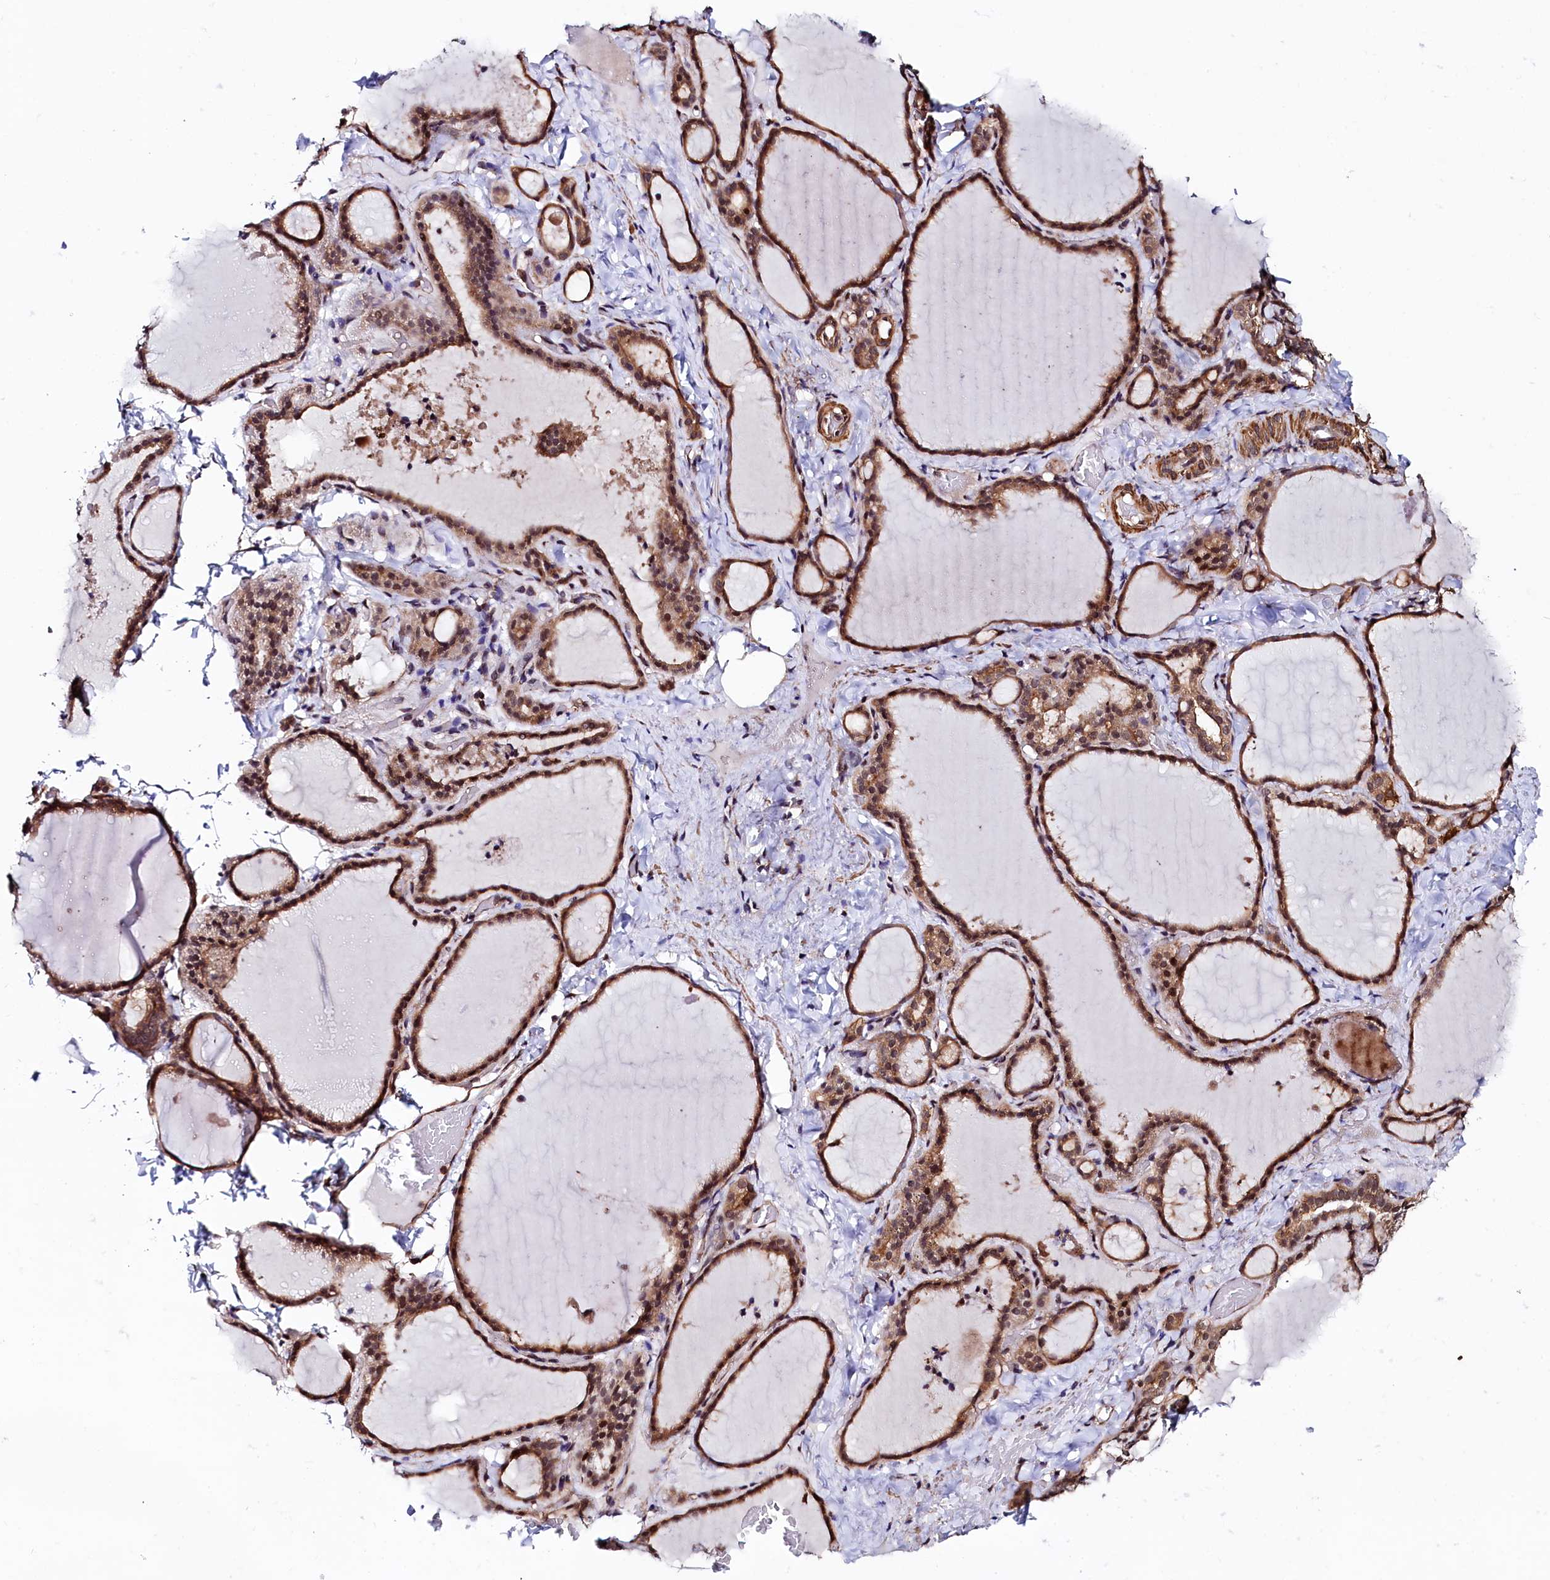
{"staining": {"intensity": "moderate", "quantity": ">75%", "location": "cytoplasmic/membranous,nuclear"}, "tissue": "thyroid gland", "cell_type": "Glandular cells", "image_type": "normal", "snomed": [{"axis": "morphology", "description": "Normal tissue, NOS"}, {"axis": "topography", "description": "Thyroid gland"}], "caption": "Immunohistochemical staining of normal thyroid gland shows moderate cytoplasmic/membranous,nuclear protein expression in about >75% of glandular cells. The staining is performed using DAB brown chromogen to label protein expression. The nuclei are counter-stained blue using hematoxylin.", "gene": "LEO1", "patient": {"sex": "female", "age": 22}}